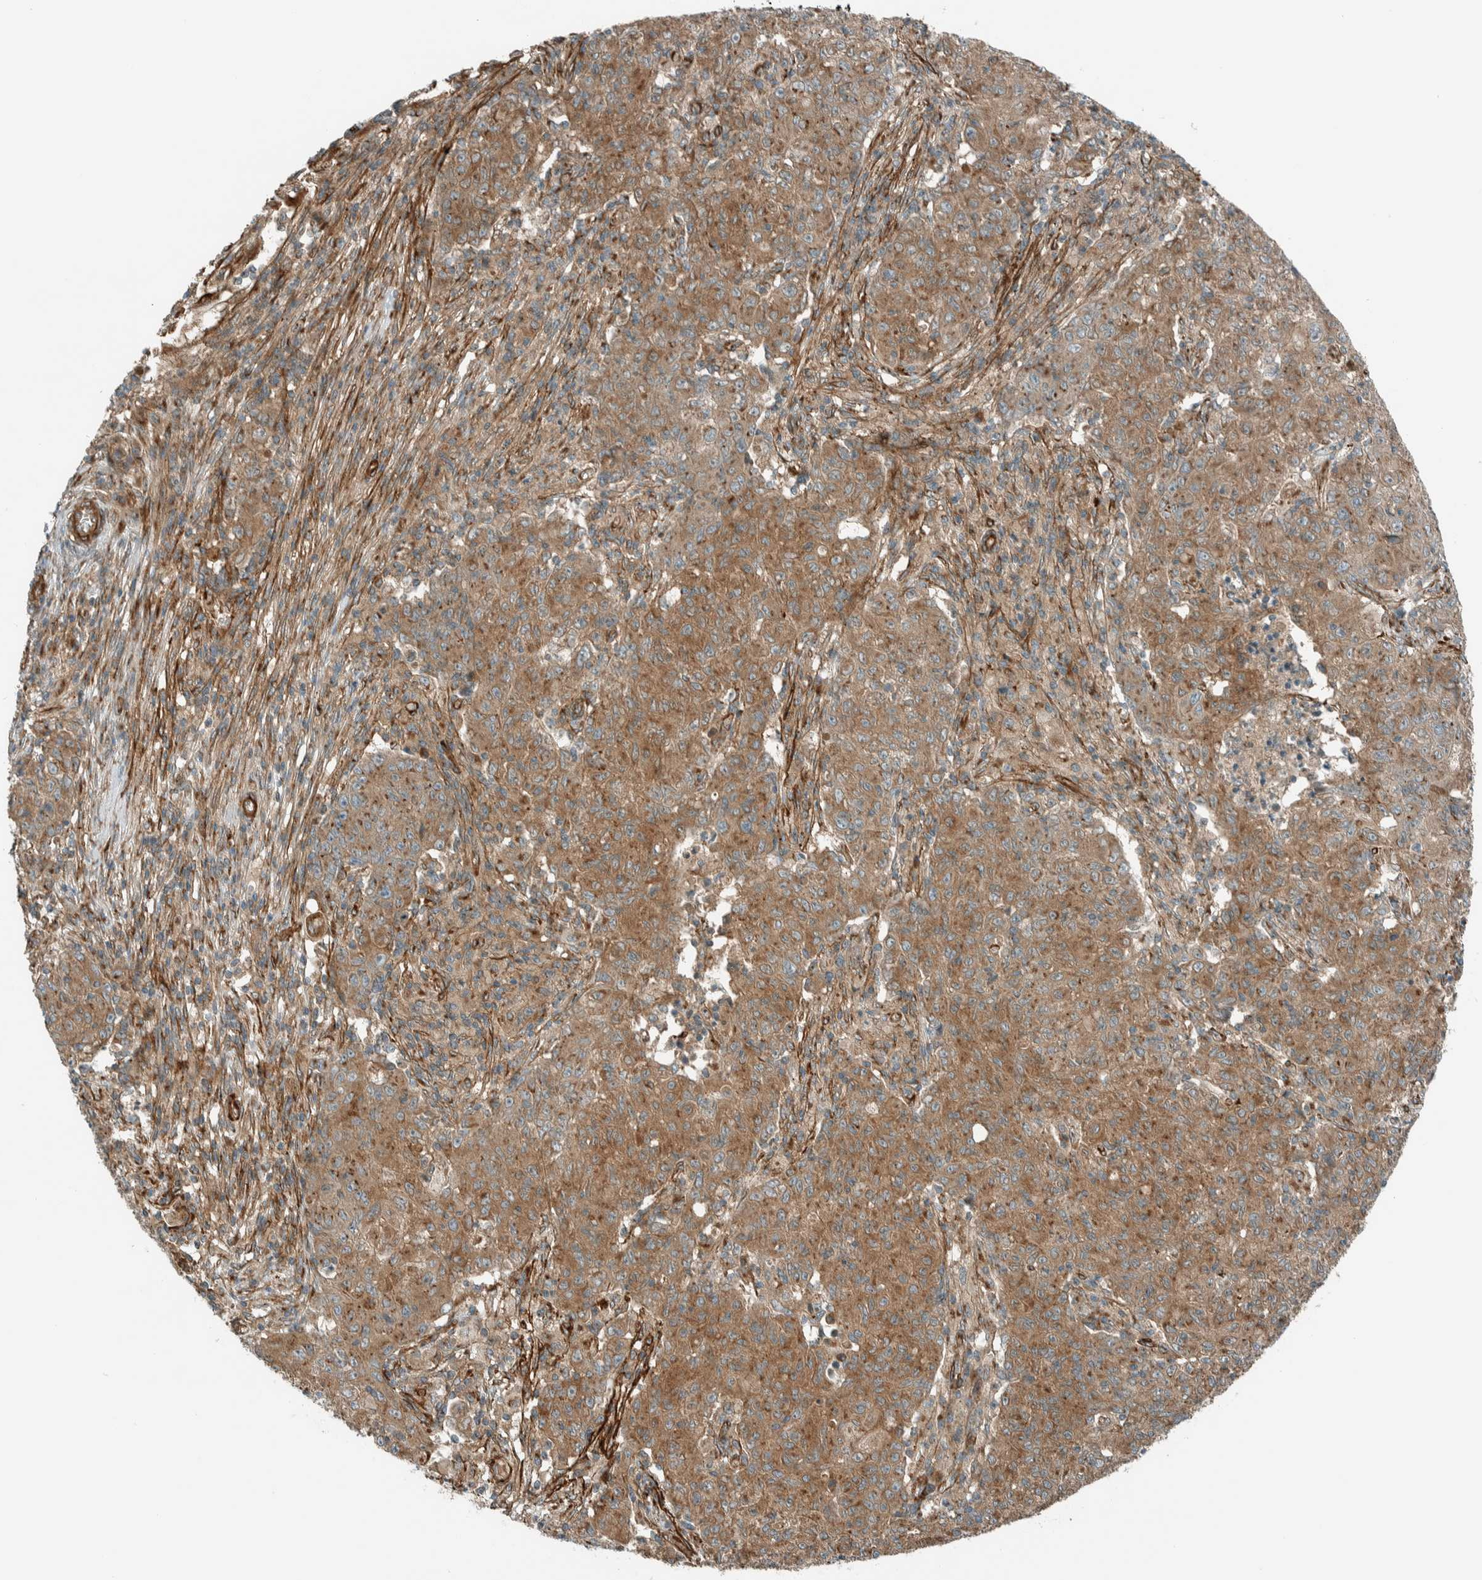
{"staining": {"intensity": "moderate", "quantity": ">75%", "location": "cytoplasmic/membranous"}, "tissue": "ovarian cancer", "cell_type": "Tumor cells", "image_type": "cancer", "snomed": [{"axis": "morphology", "description": "Carcinoma, endometroid"}, {"axis": "topography", "description": "Ovary"}], "caption": "There is medium levels of moderate cytoplasmic/membranous staining in tumor cells of ovarian cancer (endometroid carcinoma), as demonstrated by immunohistochemical staining (brown color).", "gene": "EXOC7", "patient": {"sex": "female", "age": 42}}